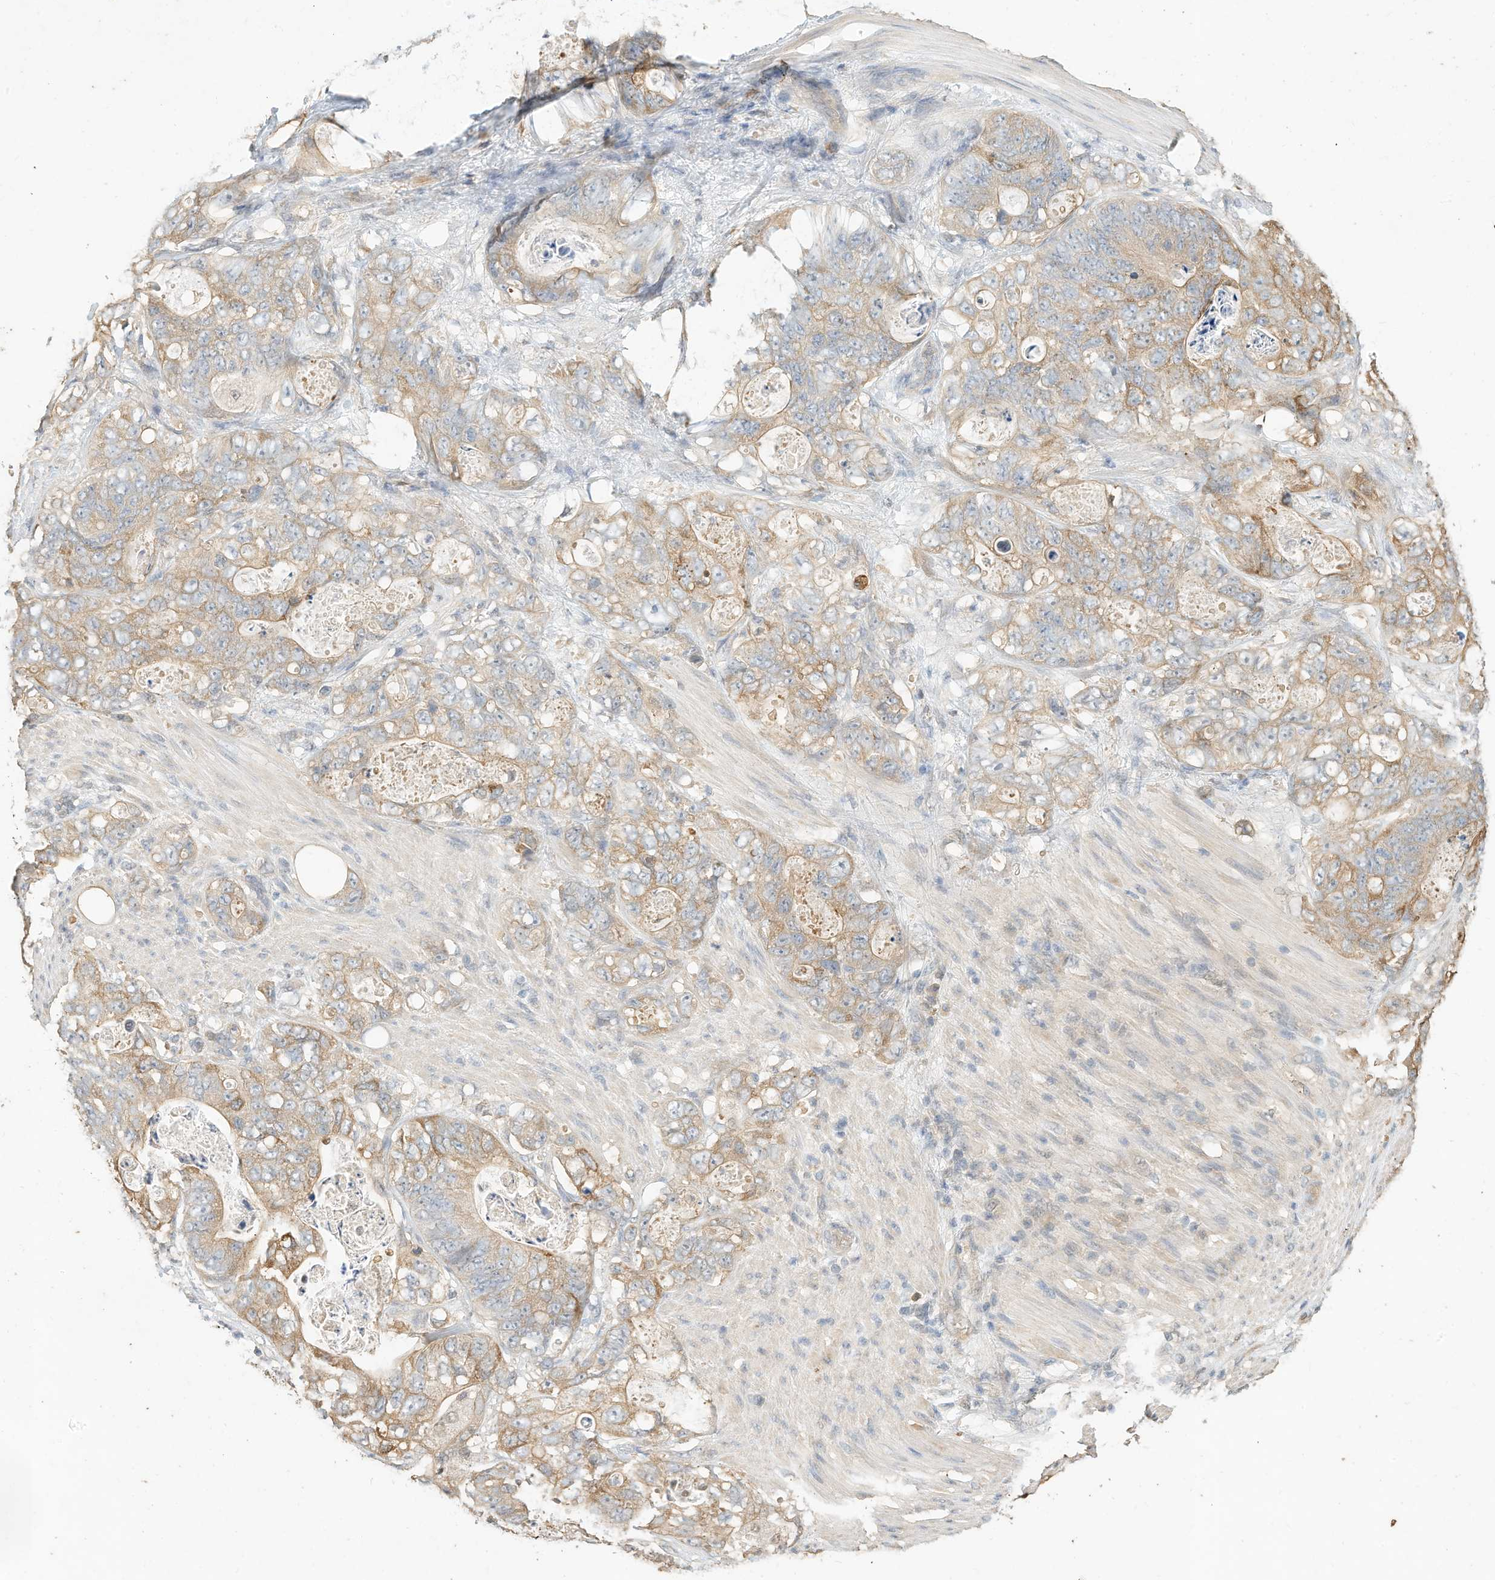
{"staining": {"intensity": "moderate", "quantity": "25%-75%", "location": "cytoplasmic/membranous"}, "tissue": "stomach cancer", "cell_type": "Tumor cells", "image_type": "cancer", "snomed": [{"axis": "morphology", "description": "Normal tissue, NOS"}, {"axis": "morphology", "description": "Adenocarcinoma, NOS"}, {"axis": "topography", "description": "Stomach"}], "caption": "This image demonstrates immunohistochemistry (IHC) staining of human stomach adenocarcinoma, with medium moderate cytoplasmic/membranous staining in approximately 25%-75% of tumor cells.", "gene": "OFD1", "patient": {"sex": "female", "age": 89}}